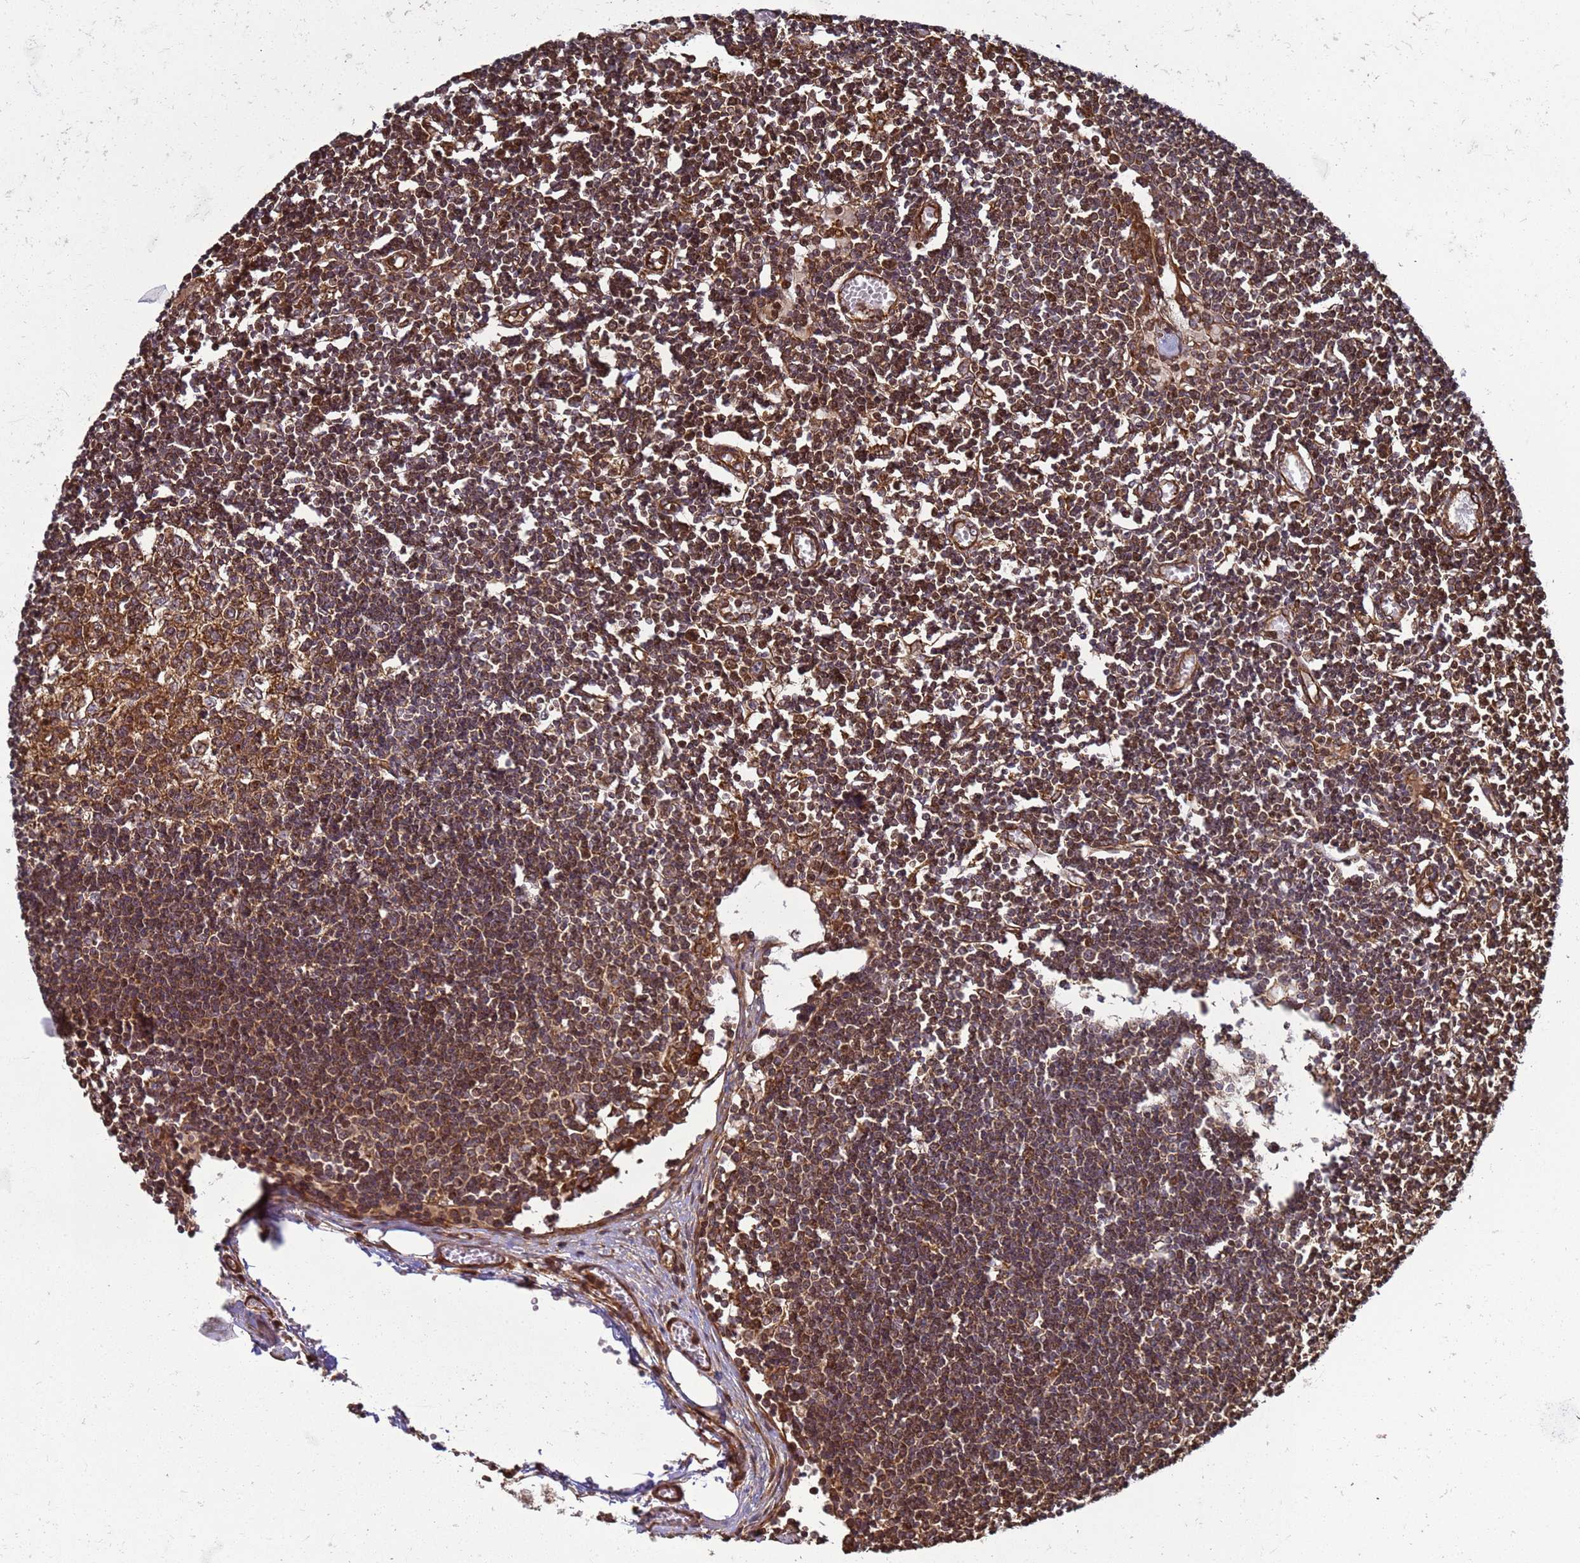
{"staining": {"intensity": "moderate", "quantity": ">75%", "location": "cytoplasmic/membranous"}, "tissue": "lymph node", "cell_type": "Germinal center cells", "image_type": "normal", "snomed": [{"axis": "morphology", "description": "Normal tissue, NOS"}, {"axis": "topography", "description": "Lymph node"}], "caption": "Immunohistochemistry micrograph of unremarkable lymph node stained for a protein (brown), which demonstrates medium levels of moderate cytoplasmic/membranous expression in about >75% of germinal center cells.", "gene": "CNOT1", "patient": {"sex": "female", "age": 11}}